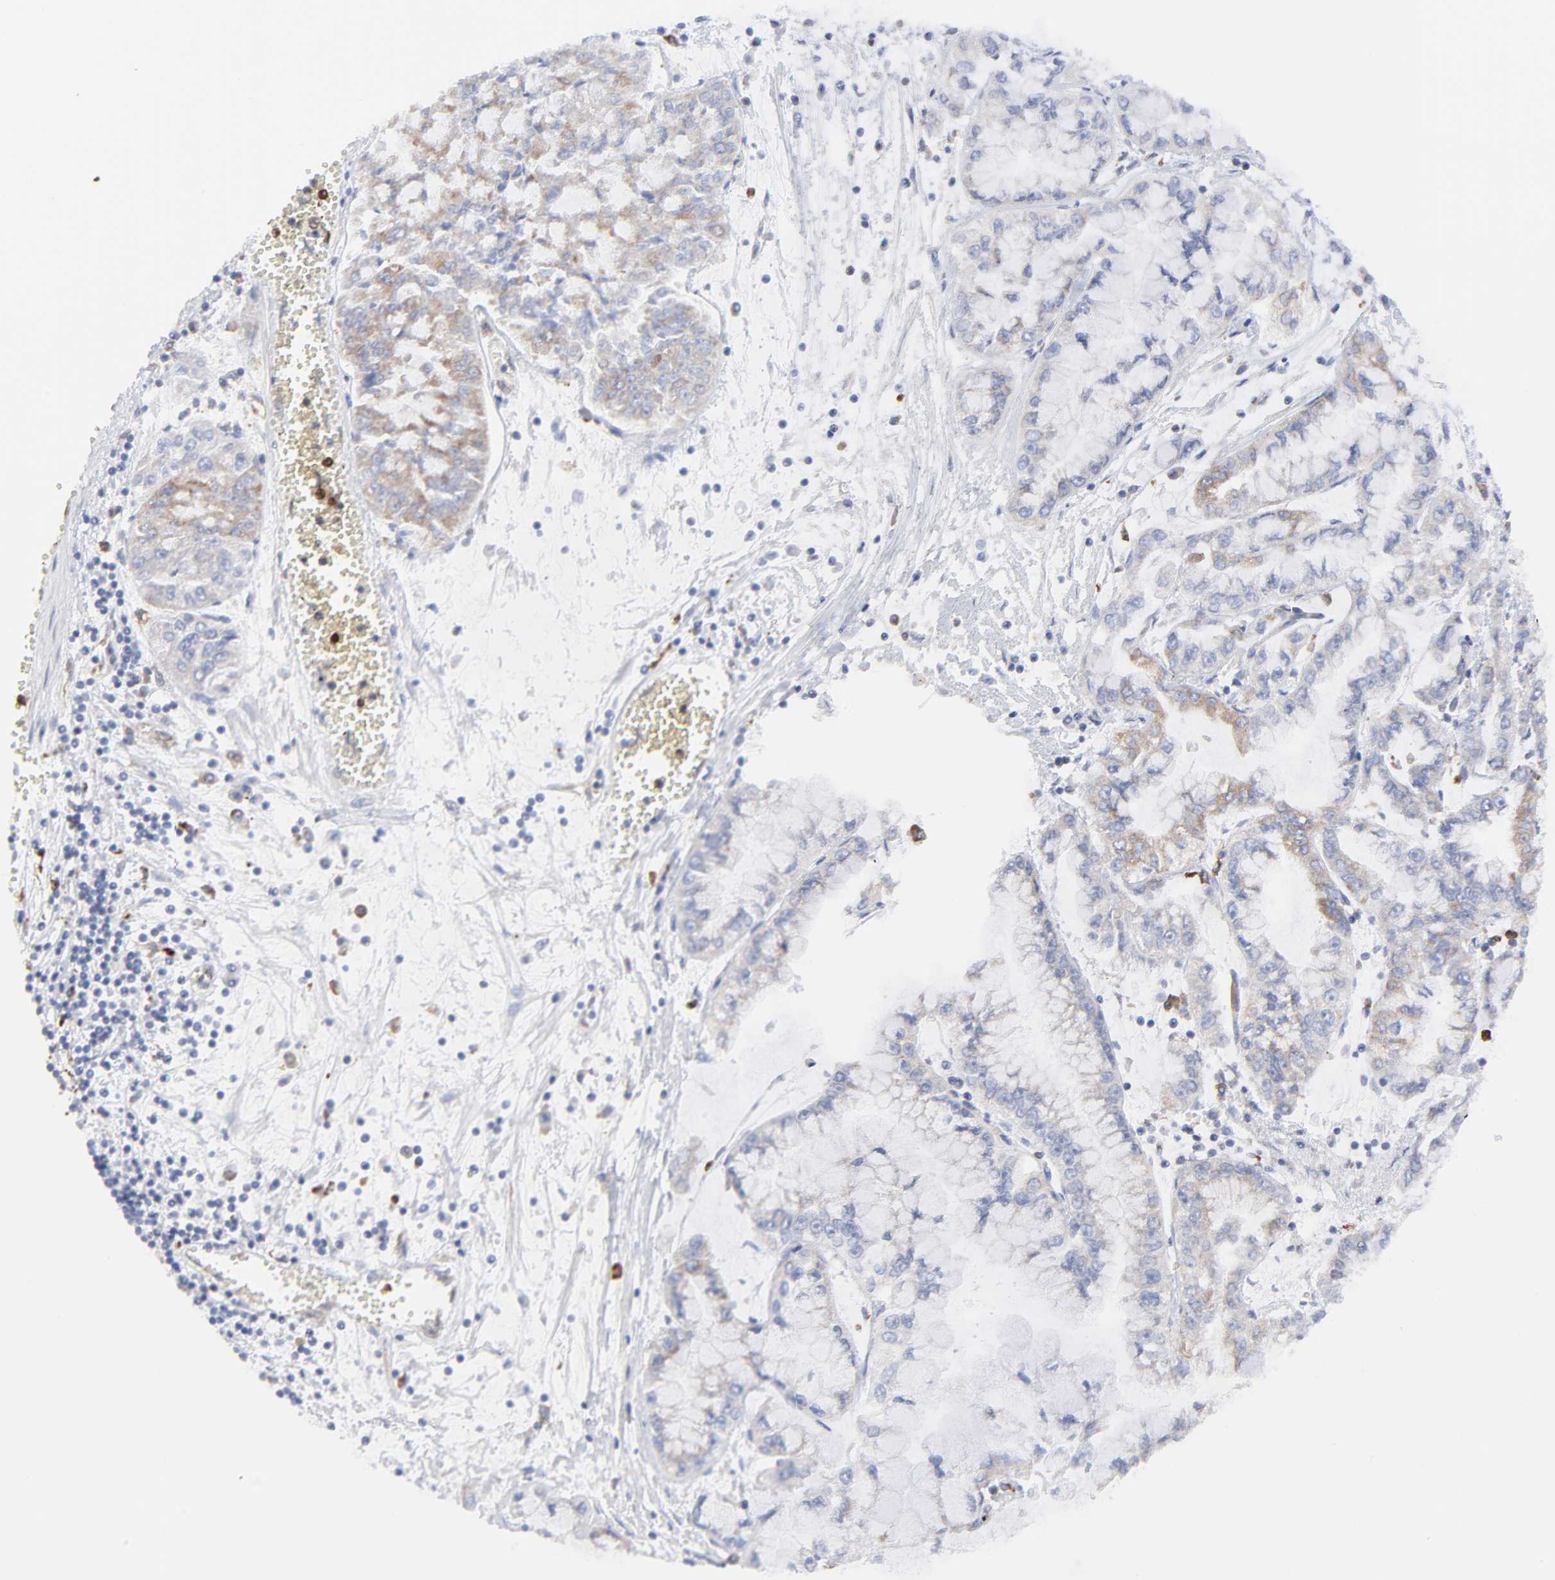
{"staining": {"intensity": "weak", "quantity": "25%-75%", "location": "cytoplasmic/membranous"}, "tissue": "liver cancer", "cell_type": "Tumor cells", "image_type": "cancer", "snomed": [{"axis": "morphology", "description": "Cholangiocarcinoma"}, {"axis": "topography", "description": "Liver"}], "caption": "IHC of liver cancer demonstrates low levels of weak cytoplasmic/membranous positivity in approximately 25%-75% of tumor cells.", "gene": "MOSPD2", "patient": {"sex": "female", "age": 79}}